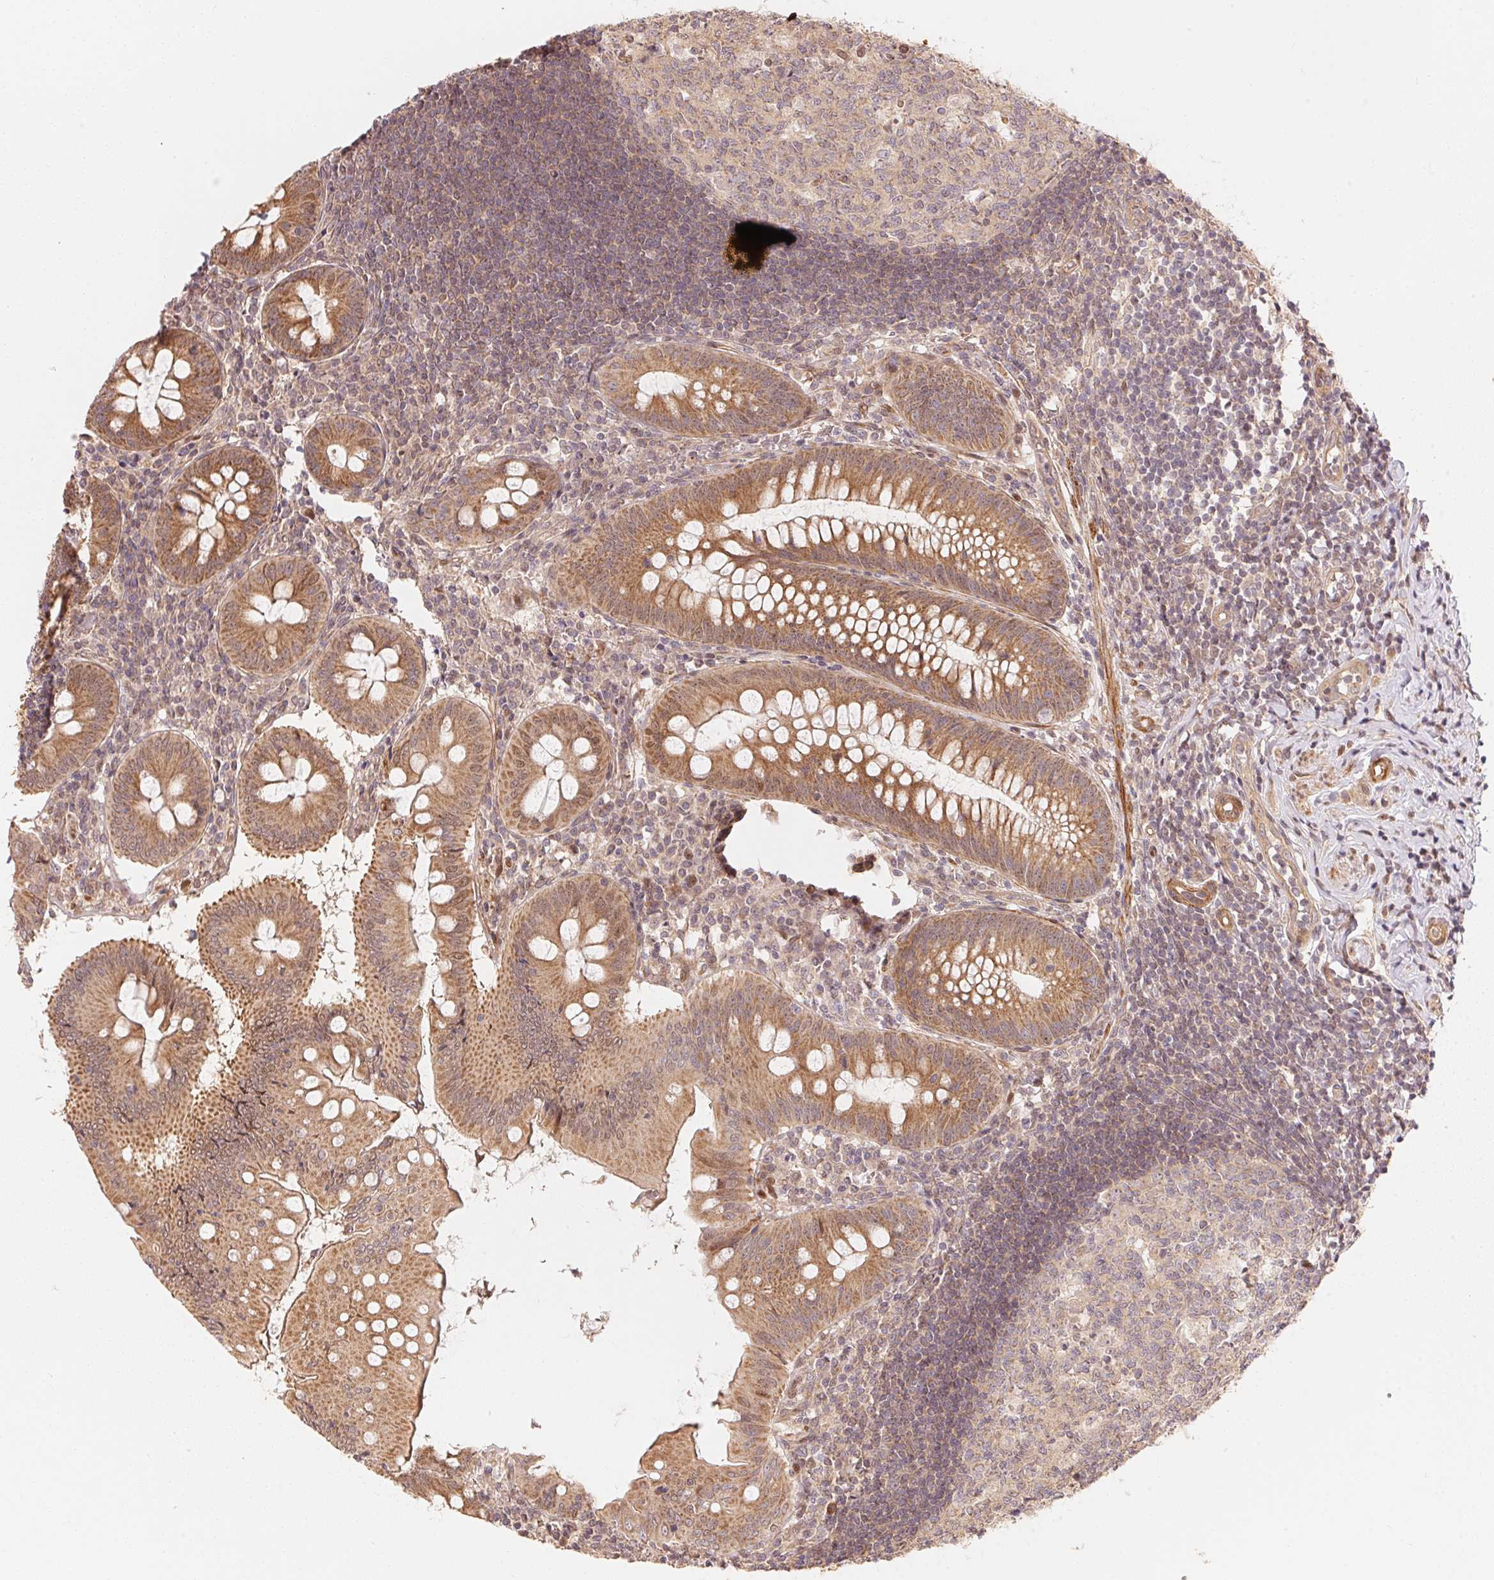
{"staining": {"intensity": "moderate", "quantity": ">75%", "location": "cytoplasmic/membranous"}, "tissue": "appendix", "cell_type": "Glandular cells", "image_type": "normal", "snomed": [{"axis": "morphology", "description": "Normal tissue, NOS"}, {"axis": "morphology", "description": "Inflammation, NOS"}, {"axis": "topography", "description": "Appendix"}], "caption": "IHC micrograph of normal appendix: human appendix stained using immunohistochemistry shows medium levels of moderate protein expression localized specifically in the cytoplasmic/membranous of glandular cells, appearing as a cytoplasmic/membranous brown color.", "gene": "TNIP2", "patient": {"sex": "male", "age": 16}}